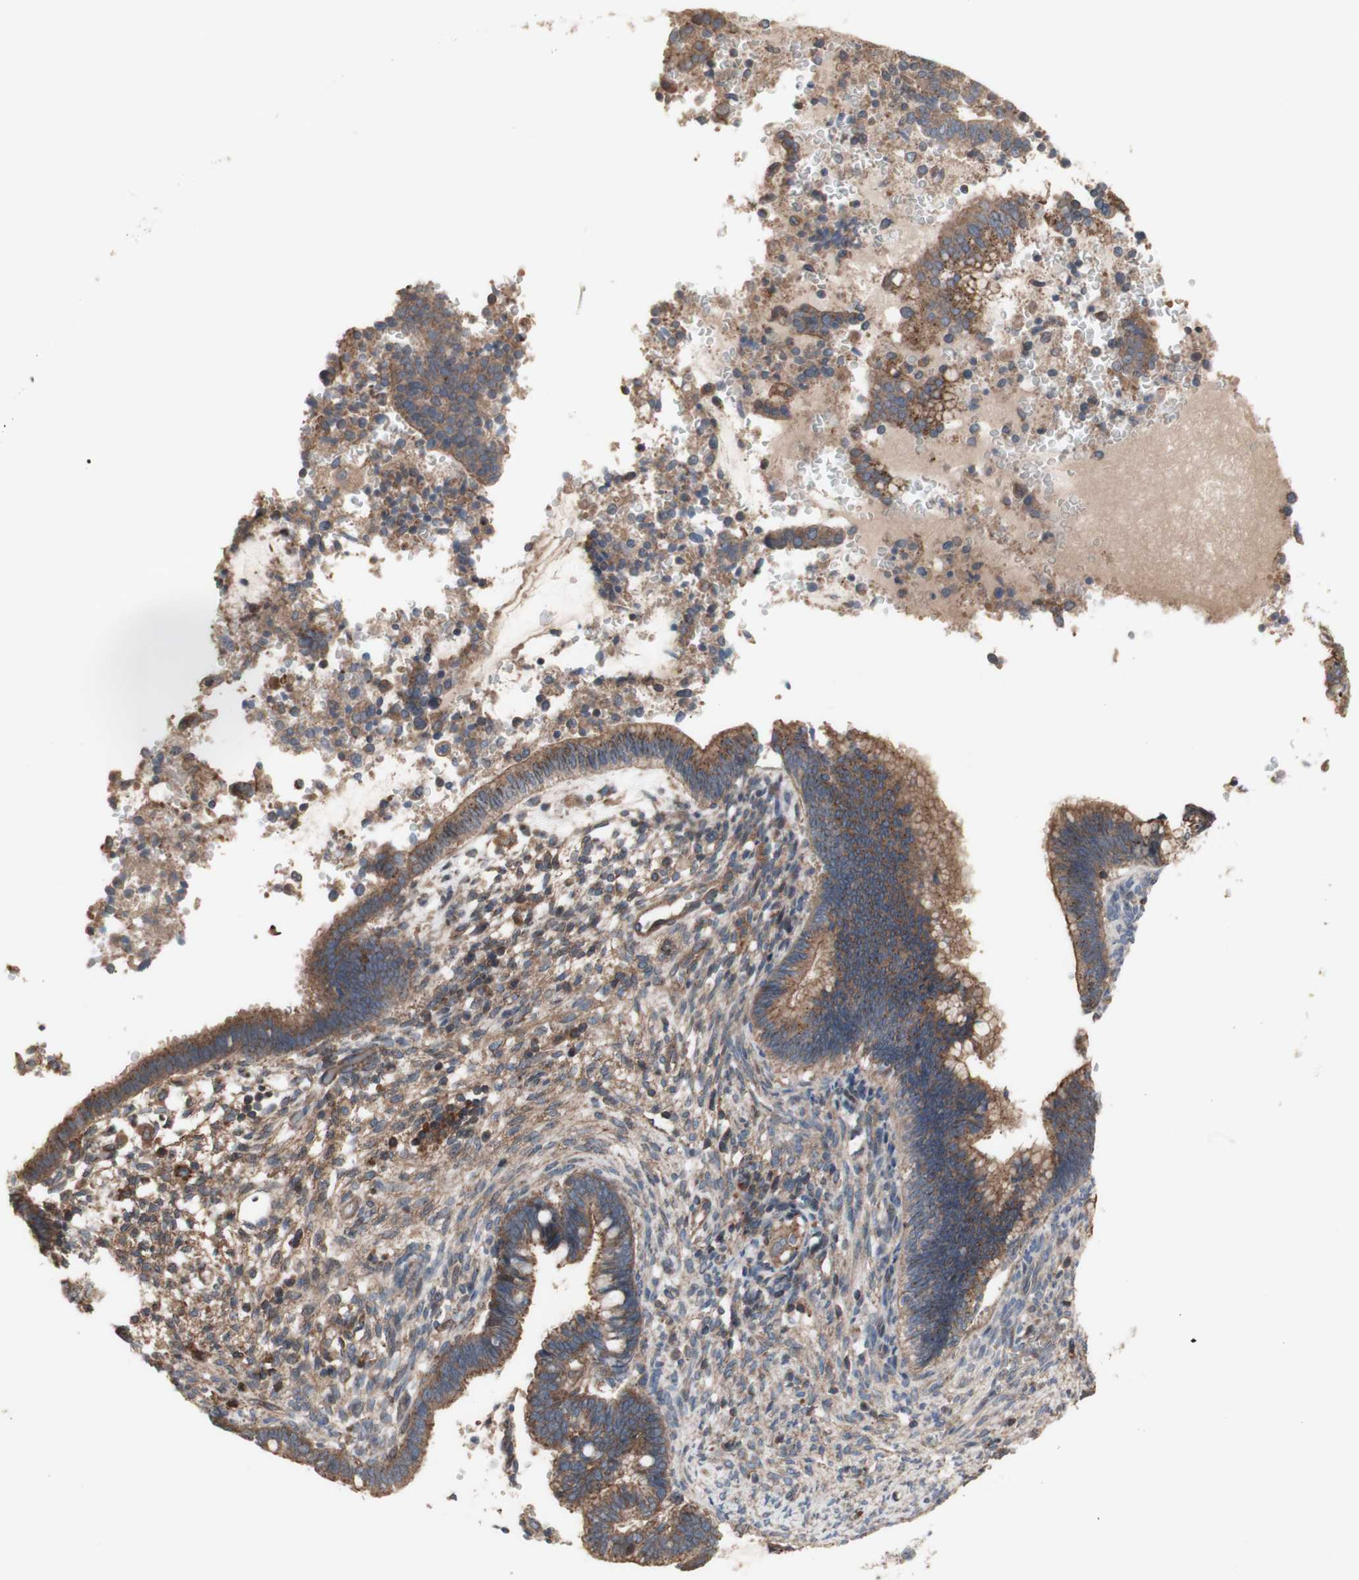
{"staining": {"intensity": "moderate", "quantity": ">75%", "location": "cytoplasmic/membranous"}, "tissue": "cervical cancer", "cell_type": "Tumor cells", "image_type": "cancer", "snomed": [{"axis": "morphology", "description": "Adenocarcinoma, NOS"}, {"axis": "topography", "description": "Cervix"}], "caption": "Brown immunohistochemical staining in adenocarcinoma (cervical) demonstrates moderate cytoplasmic/membranous staining in approximately >75% of tumor cells. Using DAB (brown) and hematoxylin (blue) stains, captured at high magnification using brightfield microscopy.", "gene": "COPB1", "patient": {"sex": "female", "age": 44}}